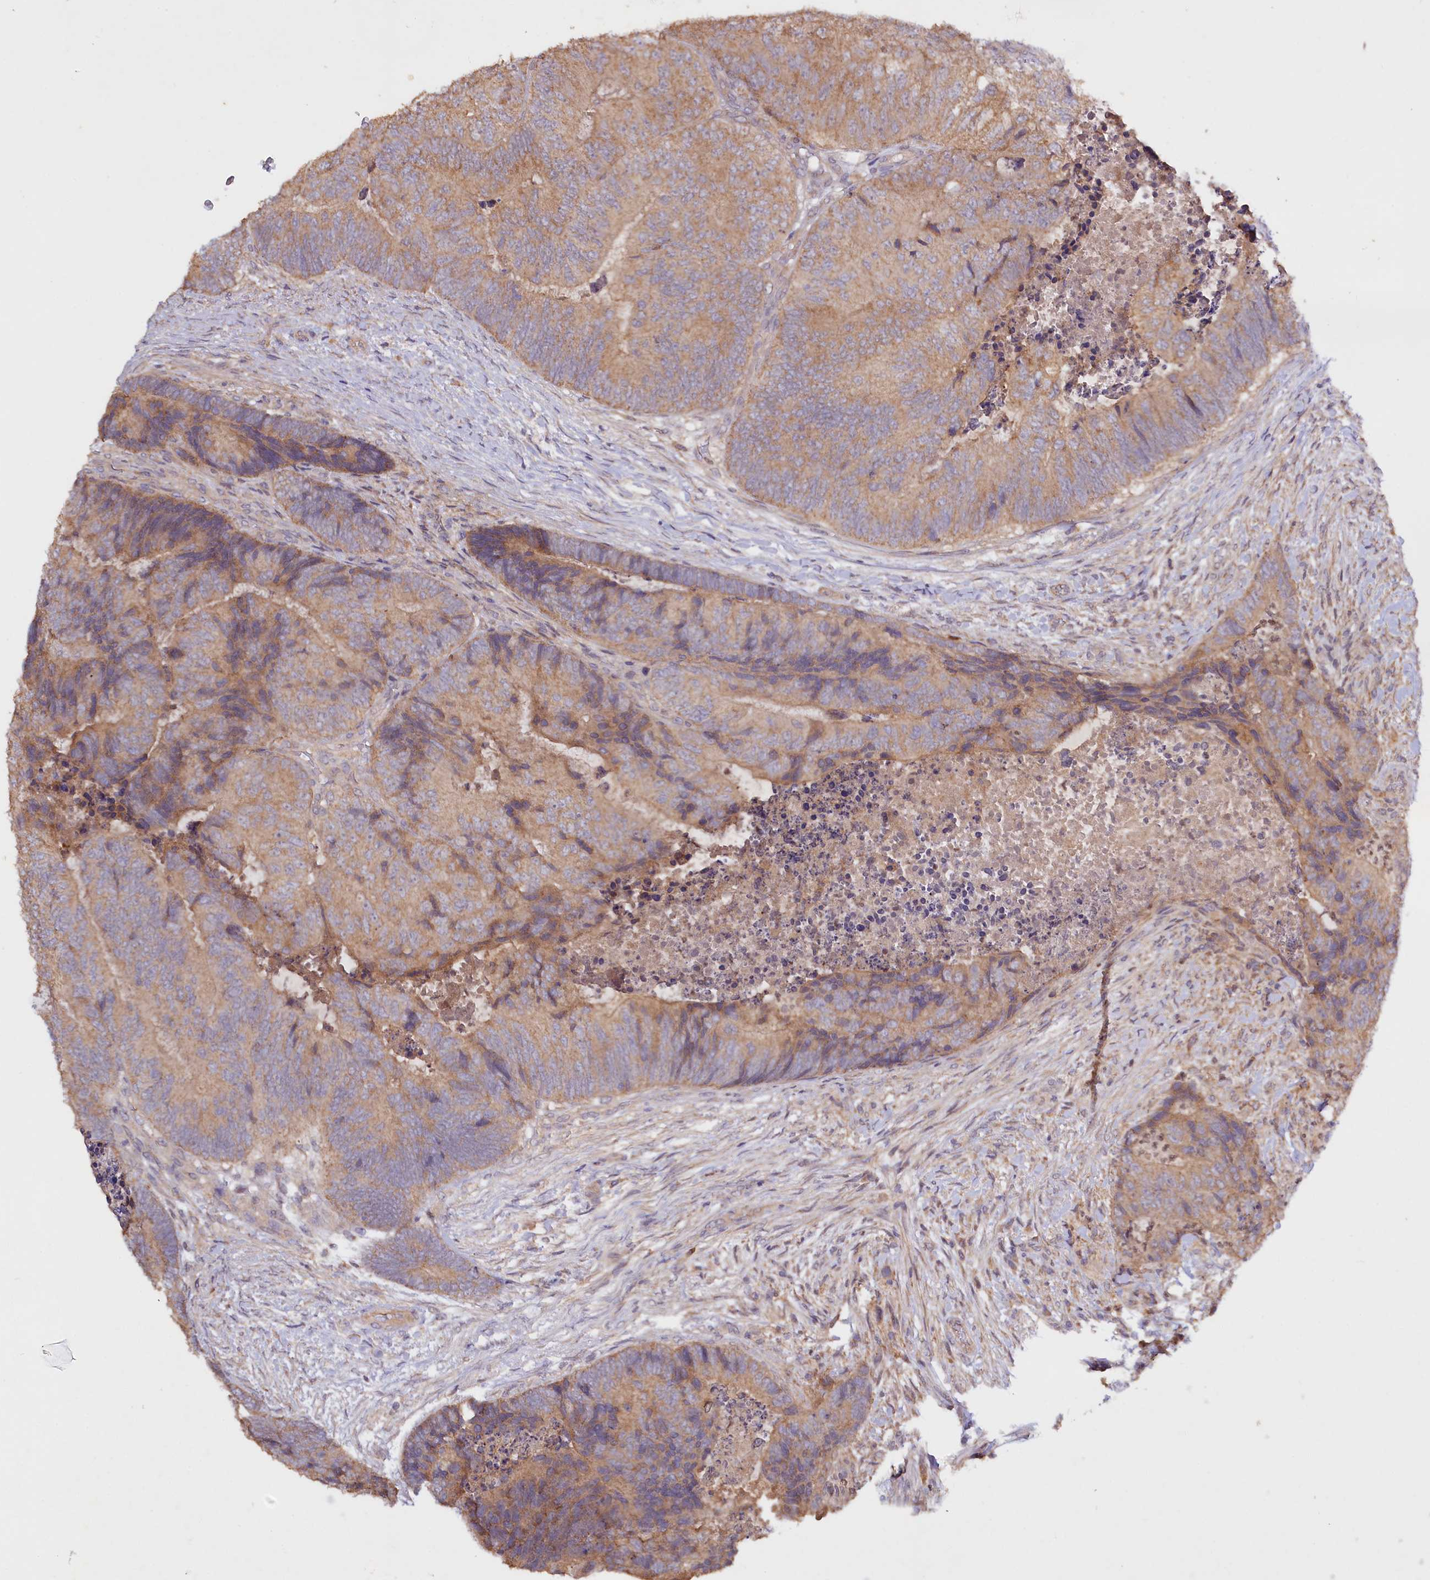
{"staining": {"intensity": "moderate", "quantity": ">75%", "location": "cytoplasmic/membranous"}, "tissue": "colorectal cancer", "cell_type": "Tumor cells", "image_type": "cancer", "snomed": [{"axis": "morphology", "description": "Adenocarcinoma, NOS"}, {"axis": "topography", "description": "Colon"}], "caption": "Immunohistochemistry (IHC) (DAB (3,3'-diaminobenzidine)) staining of human colorectal adenocarcinoma shows moderate cytoplasmic/membranous protein expression in approximately >75% of tumor cells. The protein of interest is stained brown, and the nuclei are stained in blue (DAB IHC with brightfield microscopy, high magnification).", "gene": "ETFBKMT", "patient": {"sex": "female", "age": 67}}